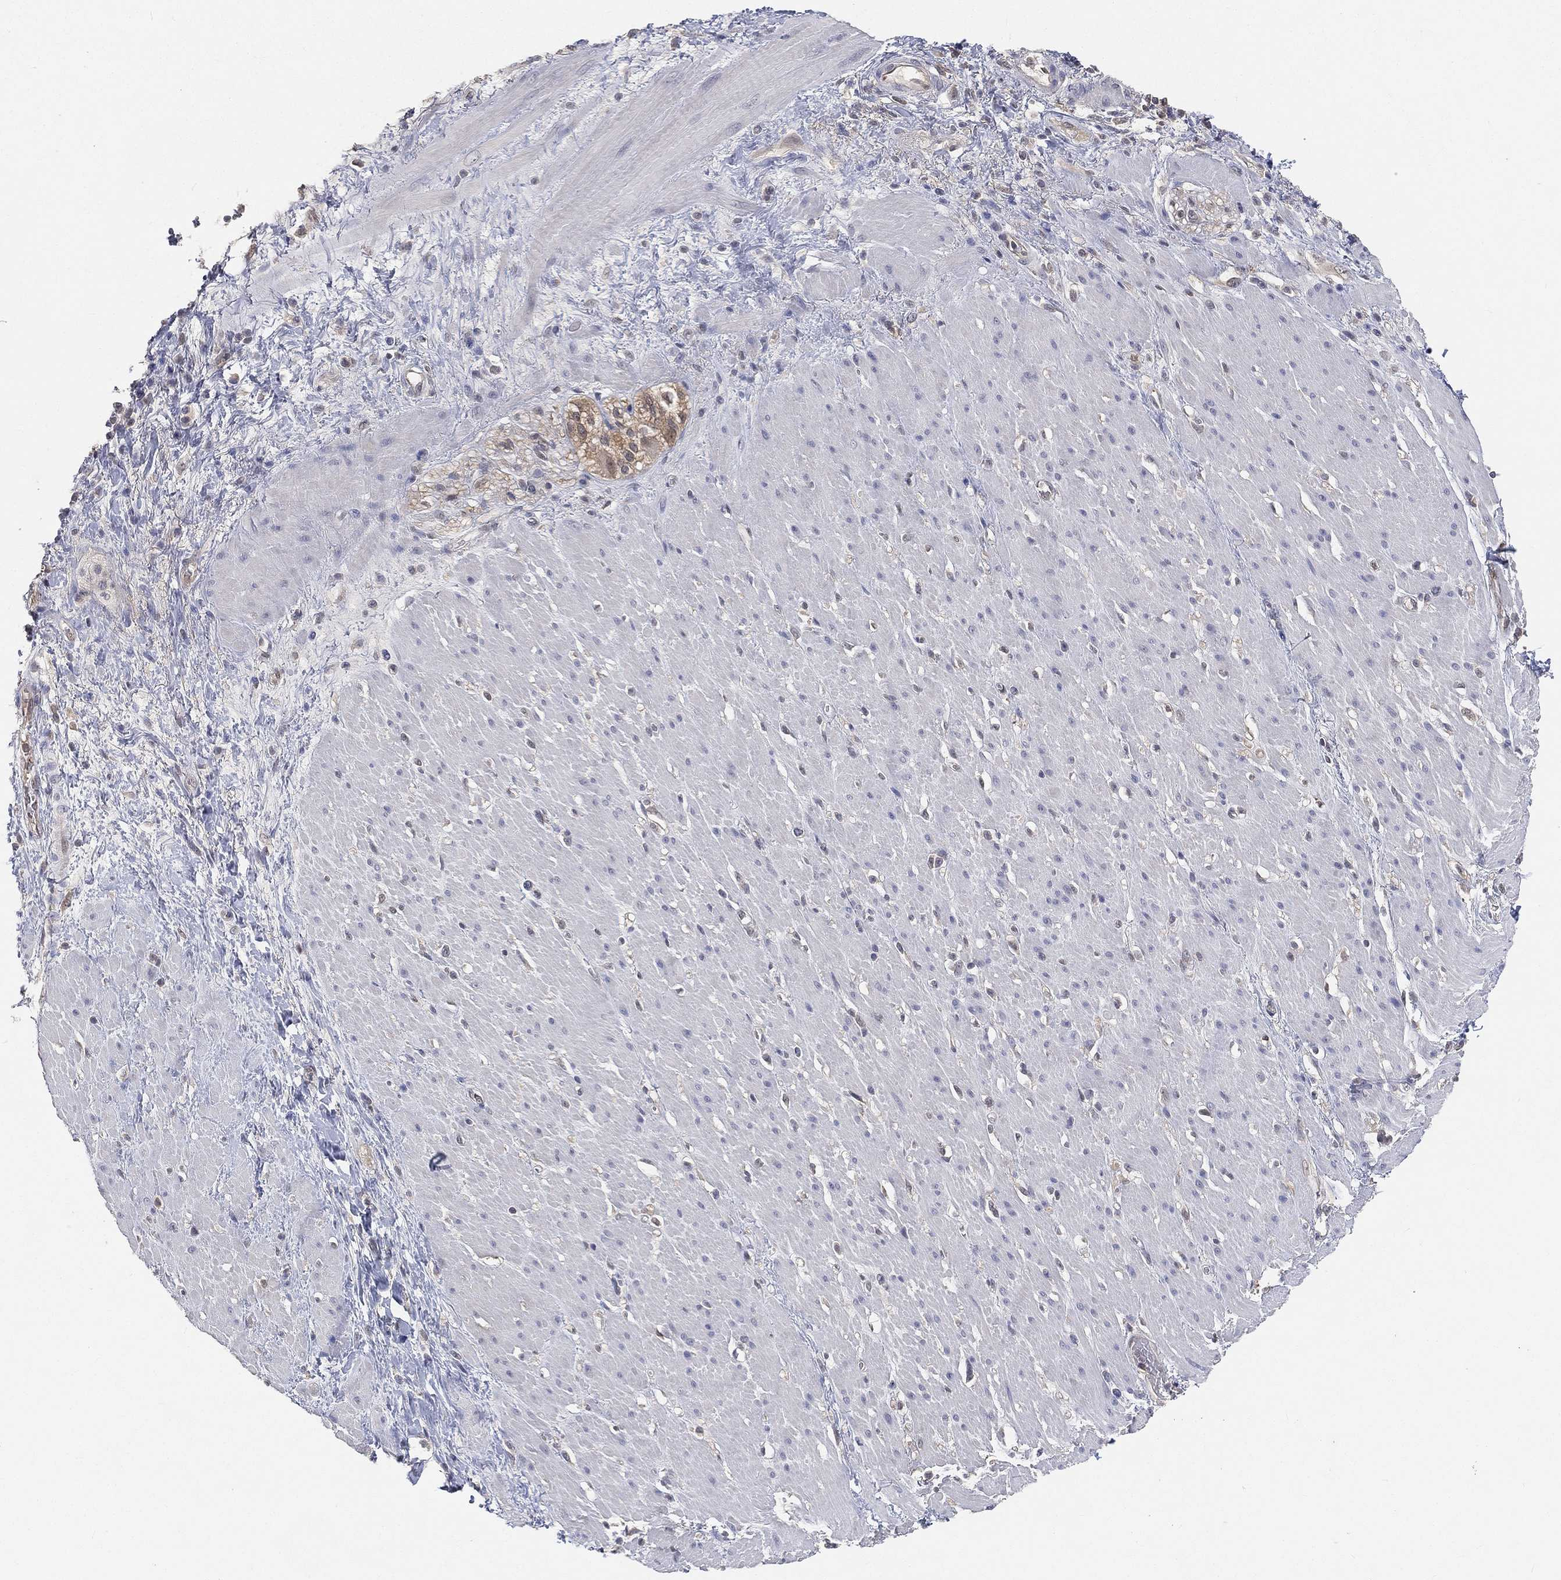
{"staining": {"intensity": "negative", "quantity": "none", "location": "none"}, "tissue": "smooth muscle", "cell_type": "Smooth muscle cells", "image_type": "normal", "snomed": [{"axis": "morphology", "description": "Normal tissue, NOS"}, {"axis": "topography", "description": "Soft tissue"}, {"axis": "topography", "description": "Smooth muscle"}], "caption": "The micrograph exhibits no staining of smooth muscle cells in unremarkable smooth muscle. (DAB (3,3'-diaminobenzidine) IHC, high magnification).", "gene": "MAPK1", "patient": {"sex": "male", "age": 72}}